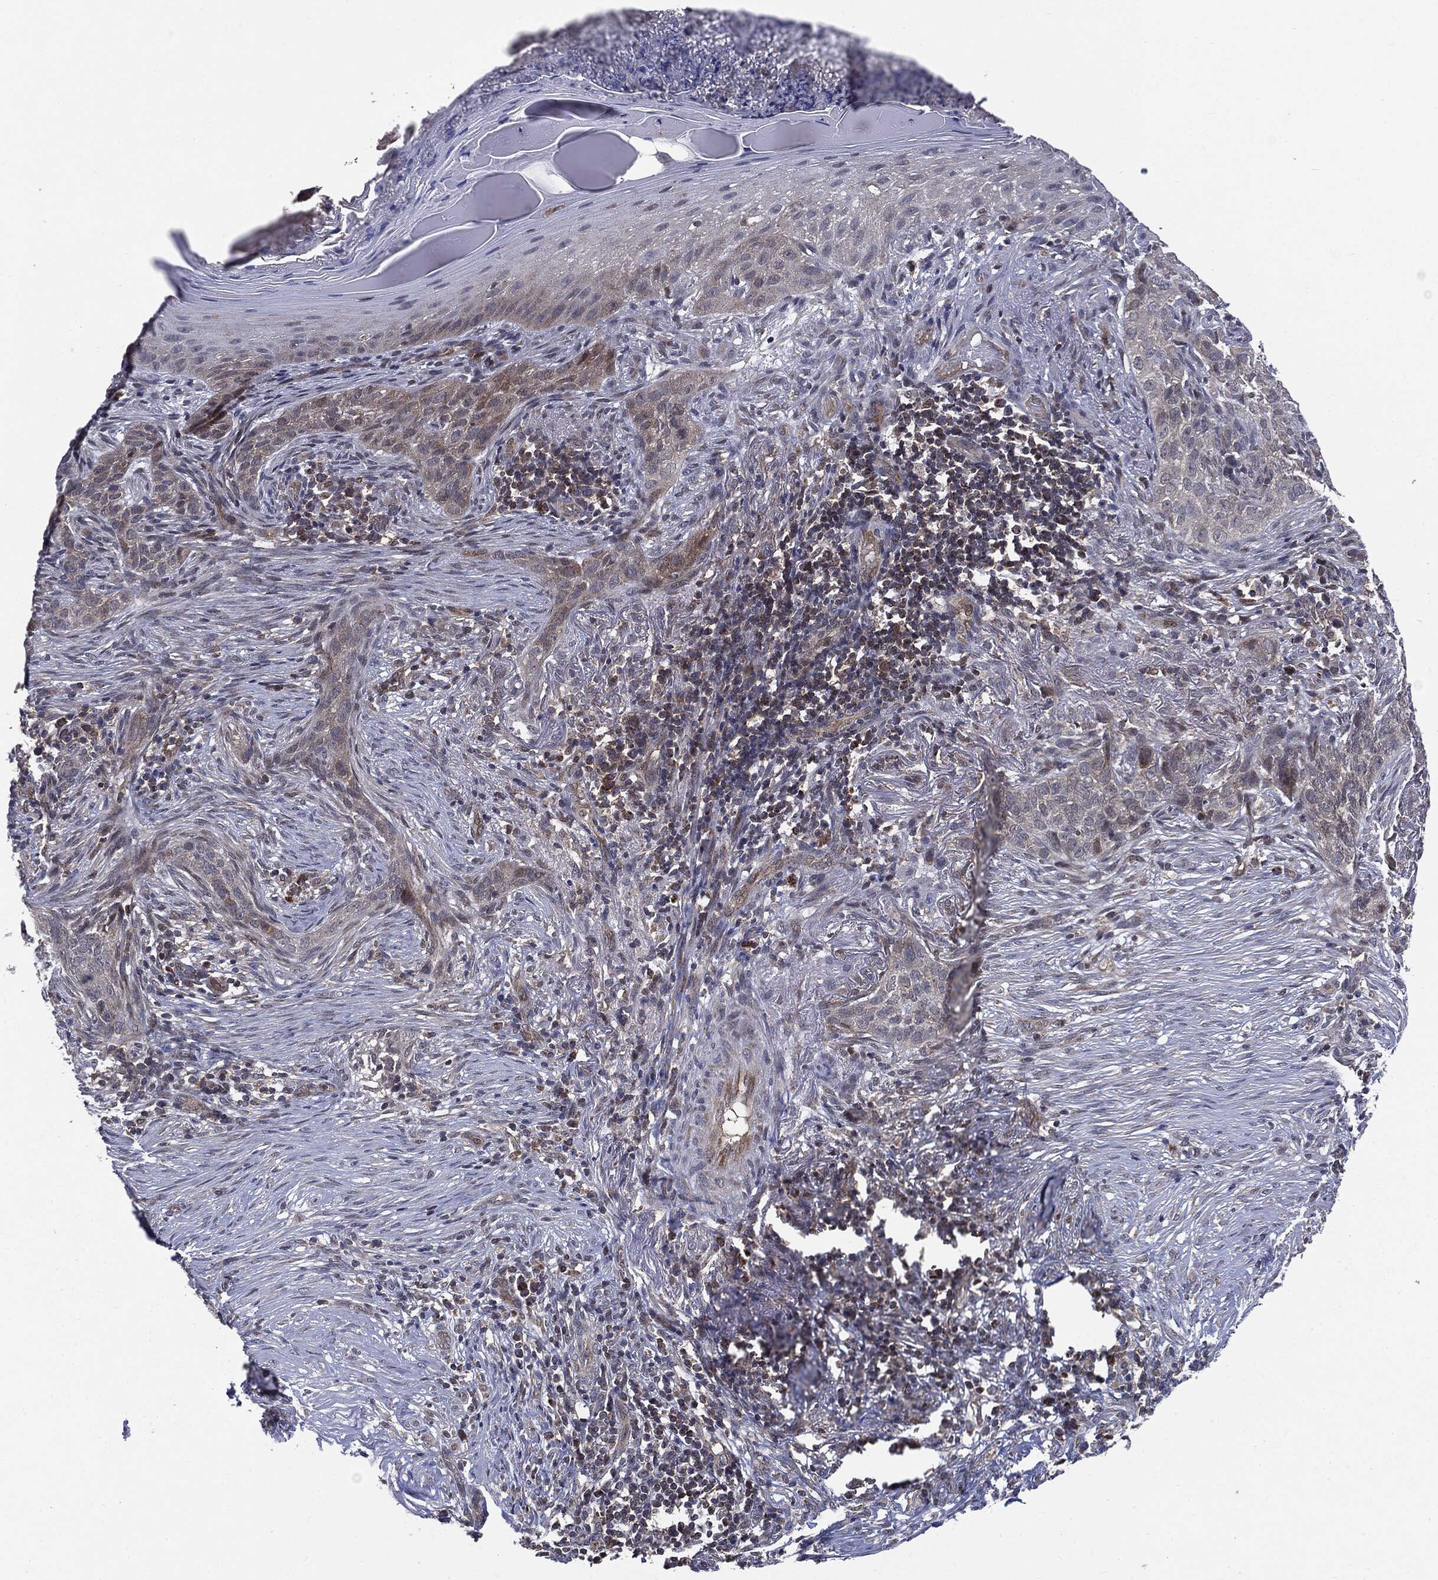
{"staining": {"intensity": "negative", "quantity": "none", "location": "none"}, "tissue": "skin cancer", "cell_type": "Tumor cells", "image_type": "cancer", "snomed": [{"axis": "morphology", "description": "Squamous cell carcinoma, NOS"}, {"axis": "topography", "description": "Skin"}], "caption": "Immunohistochemical staining of skin cancer (squamous cell carcinoma) shows no significant expression in tumor cells.", "gene": "PTPA", "patient": {"sex": "male", "age": 88}}